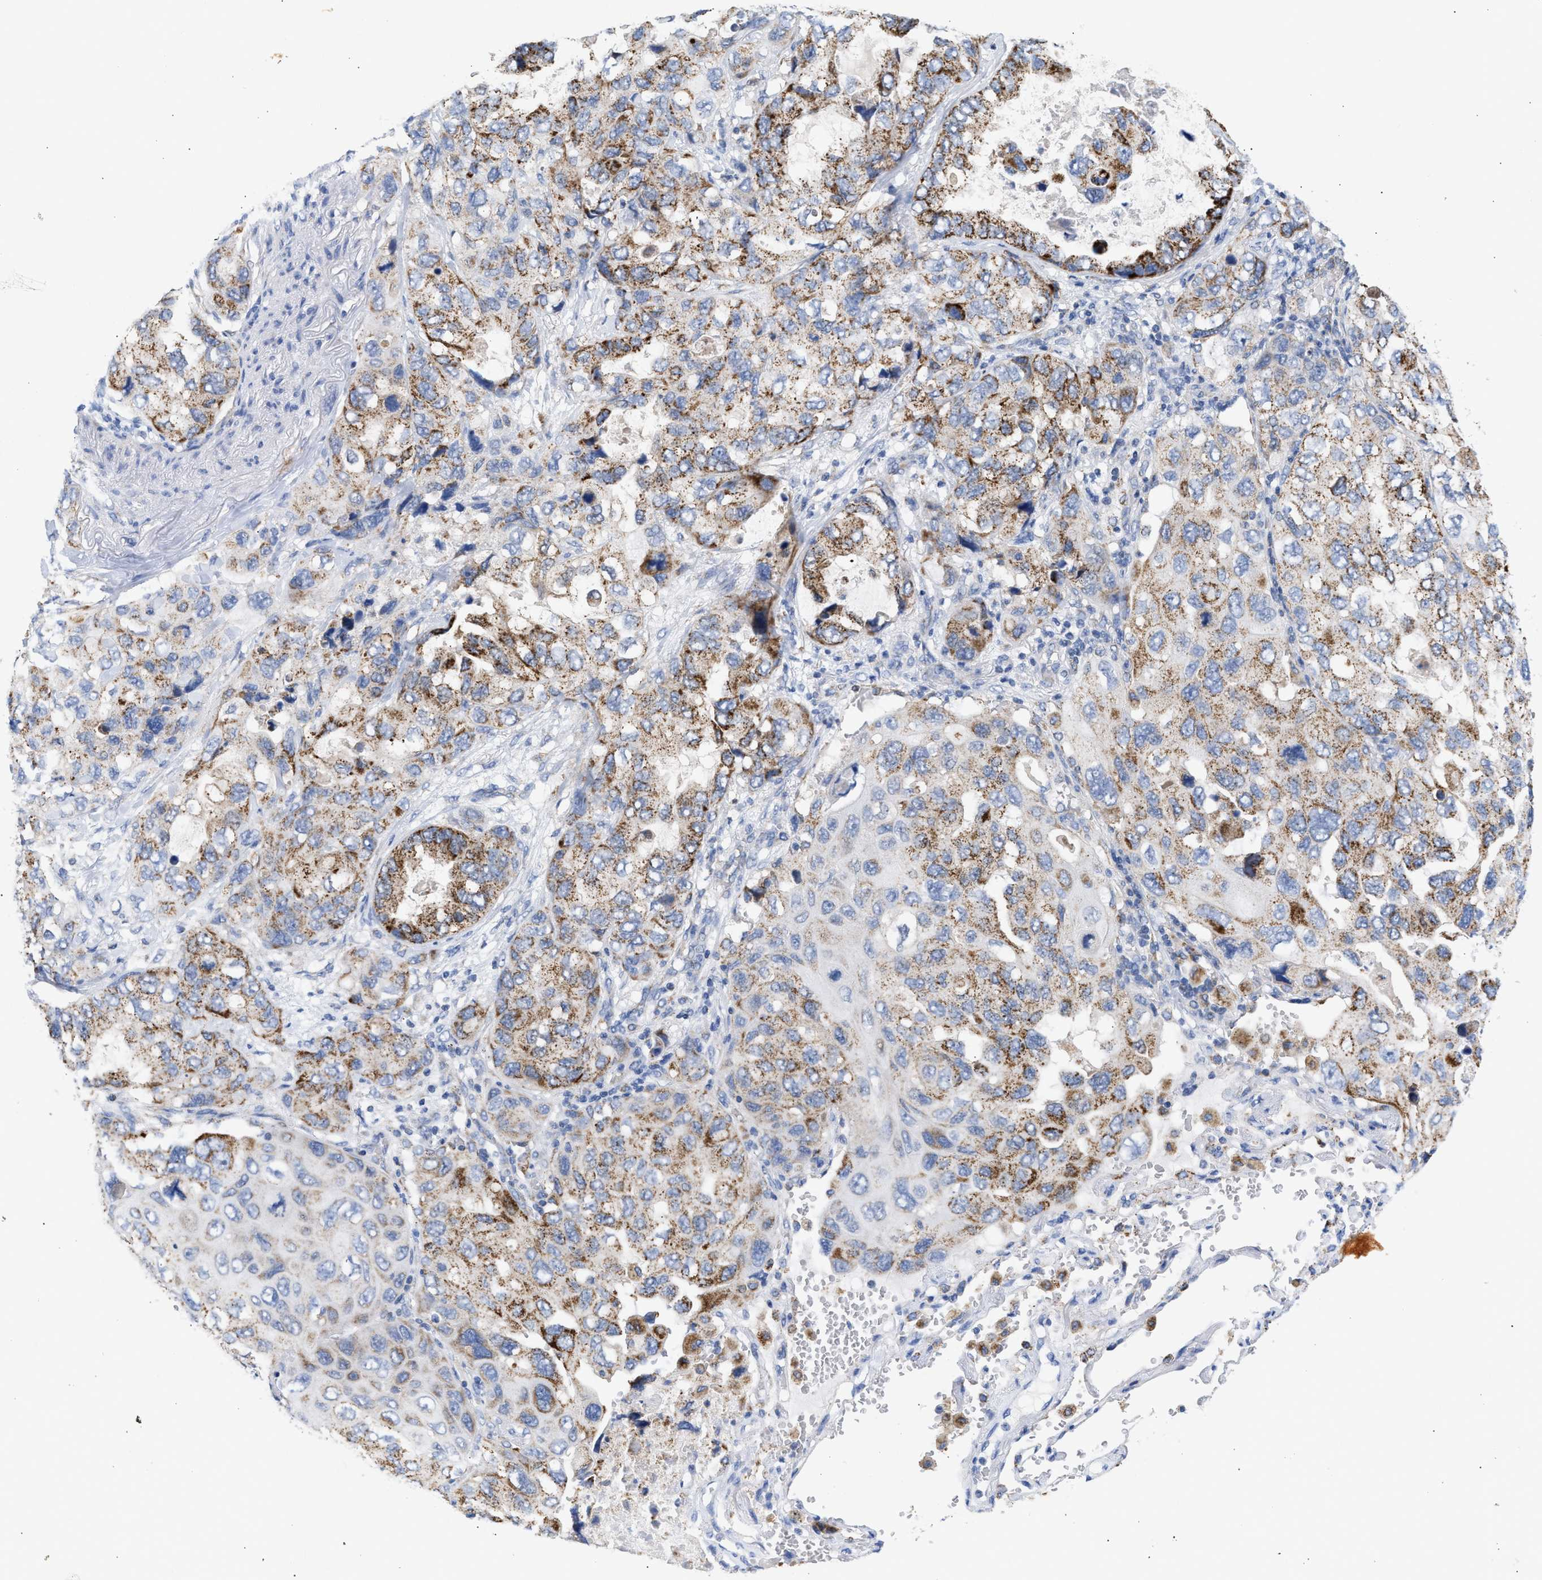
{"staining": {"intensity": "moderate", "quantity": ">75%", "location": "cytoplasmic/membranous"}, "tissue": "lung cancer", "cell_type": "Tumor cells", "image_type": "cancer", "snomed": [{"axis": "morphology", "description": "Squamous cell carcinoma, NOS"}, {"axis": "topography", "description": "Lung"}], "caption": "Immunohistochemistry micrograph of lung cancer (squamous cell carcinoma) stained for a protein (brown), which exhibits medium levels of moderate cytoplasmic/membranous expression in approximately >75% of tumor cells.", "gene": "ACOT13", "patient": {"sex": "female", "age": 73}}